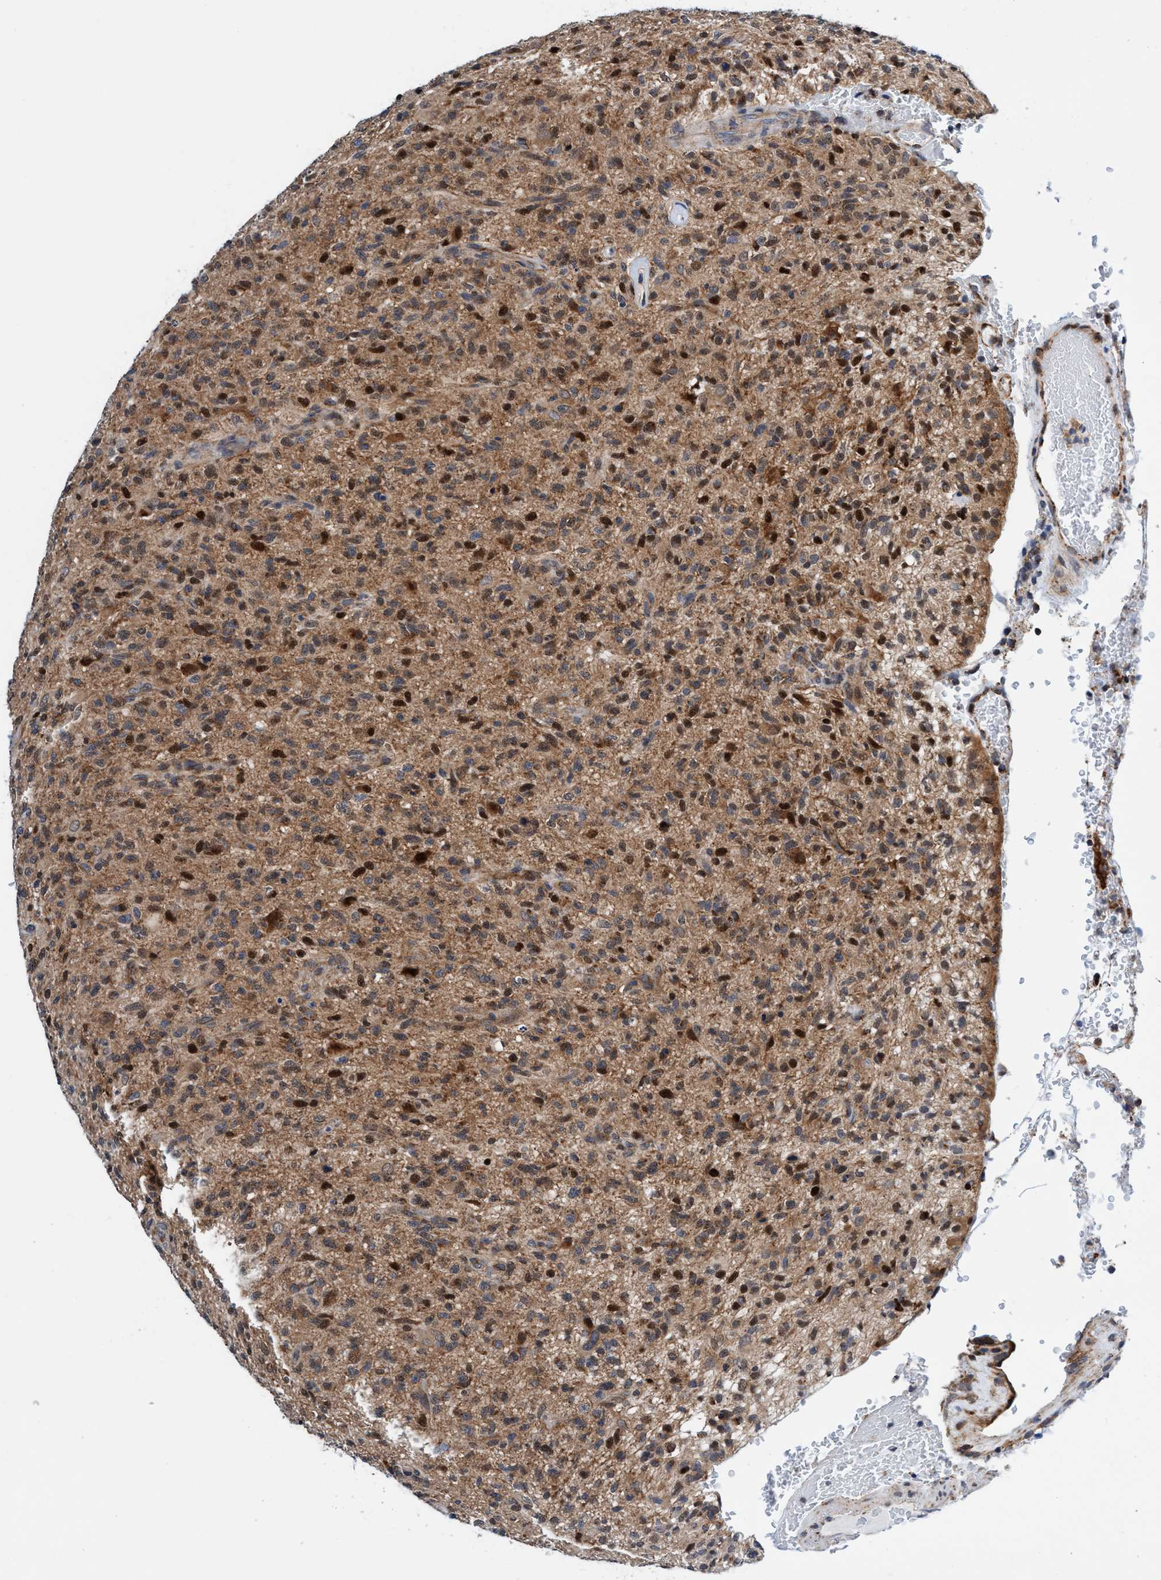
{"staining": {"intensity": "moderate", "quantity": ">75%", "location": "cytoplasmic/membranous,nuclear"}, "tissue": "glioma", "cell_type": "Tumor cells", "image_type": "cancer", "snomed": [{"axis": "morphology", "description": "Glioma, malignant, High grade"}, {"axis": "topography", "description": "Brain"}], "caption": "DAB (3,3'-diaminobenzidine) immunohistochemical staining of malignant glioma (high-grade) demonstrates moderate cytoplasmic/membranous and nuclear protein staining in about >75% of tumor cells.", "gene": "AGAP2", "patient": {"sex": "male", "age": 71}}